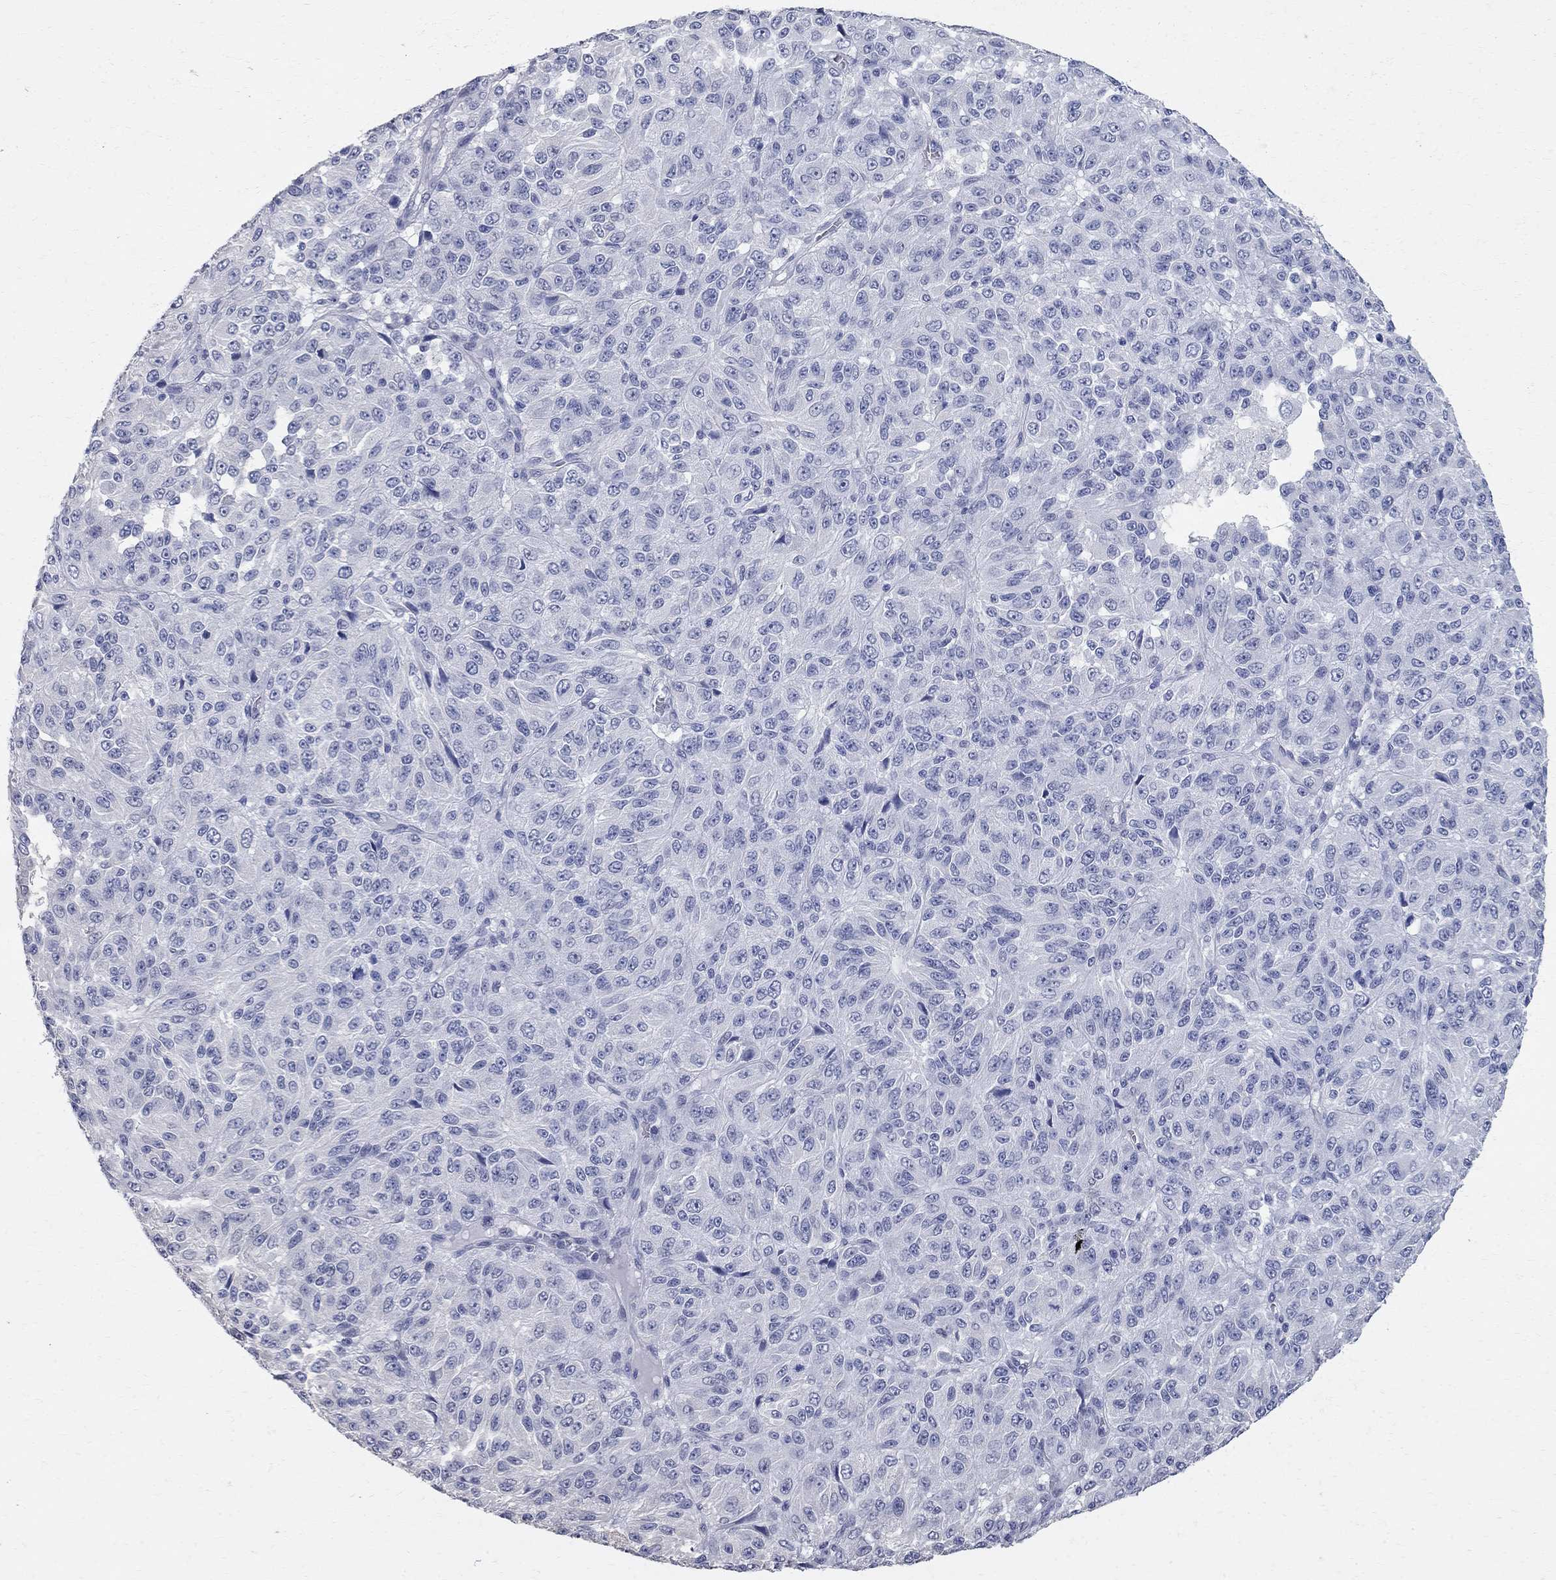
{"staining": {"intensity": "negative", "quantity": "none", "location": "none"}, "tissue": "melanoma", "cell_type": "Tumor cells", "image_type": "cancer", "snomed": [{"axis": "morphology", "description": "Malignant melanoma, Metastatic site"}, {"axis": "topography", "description": "Brain"}], "caption": "Tumor cells show no significant protein positivity in malignant melanoma (metastatic site). The staining was performed using DAB (3,3'-diaminobenzidine) to visualize the protein expression in brown, while the nuclei were stained in blue with hematoxylin (Magnification: 20x).", "gene": "BPIFB1", "patient": {"sex": "female", "age": 56}}